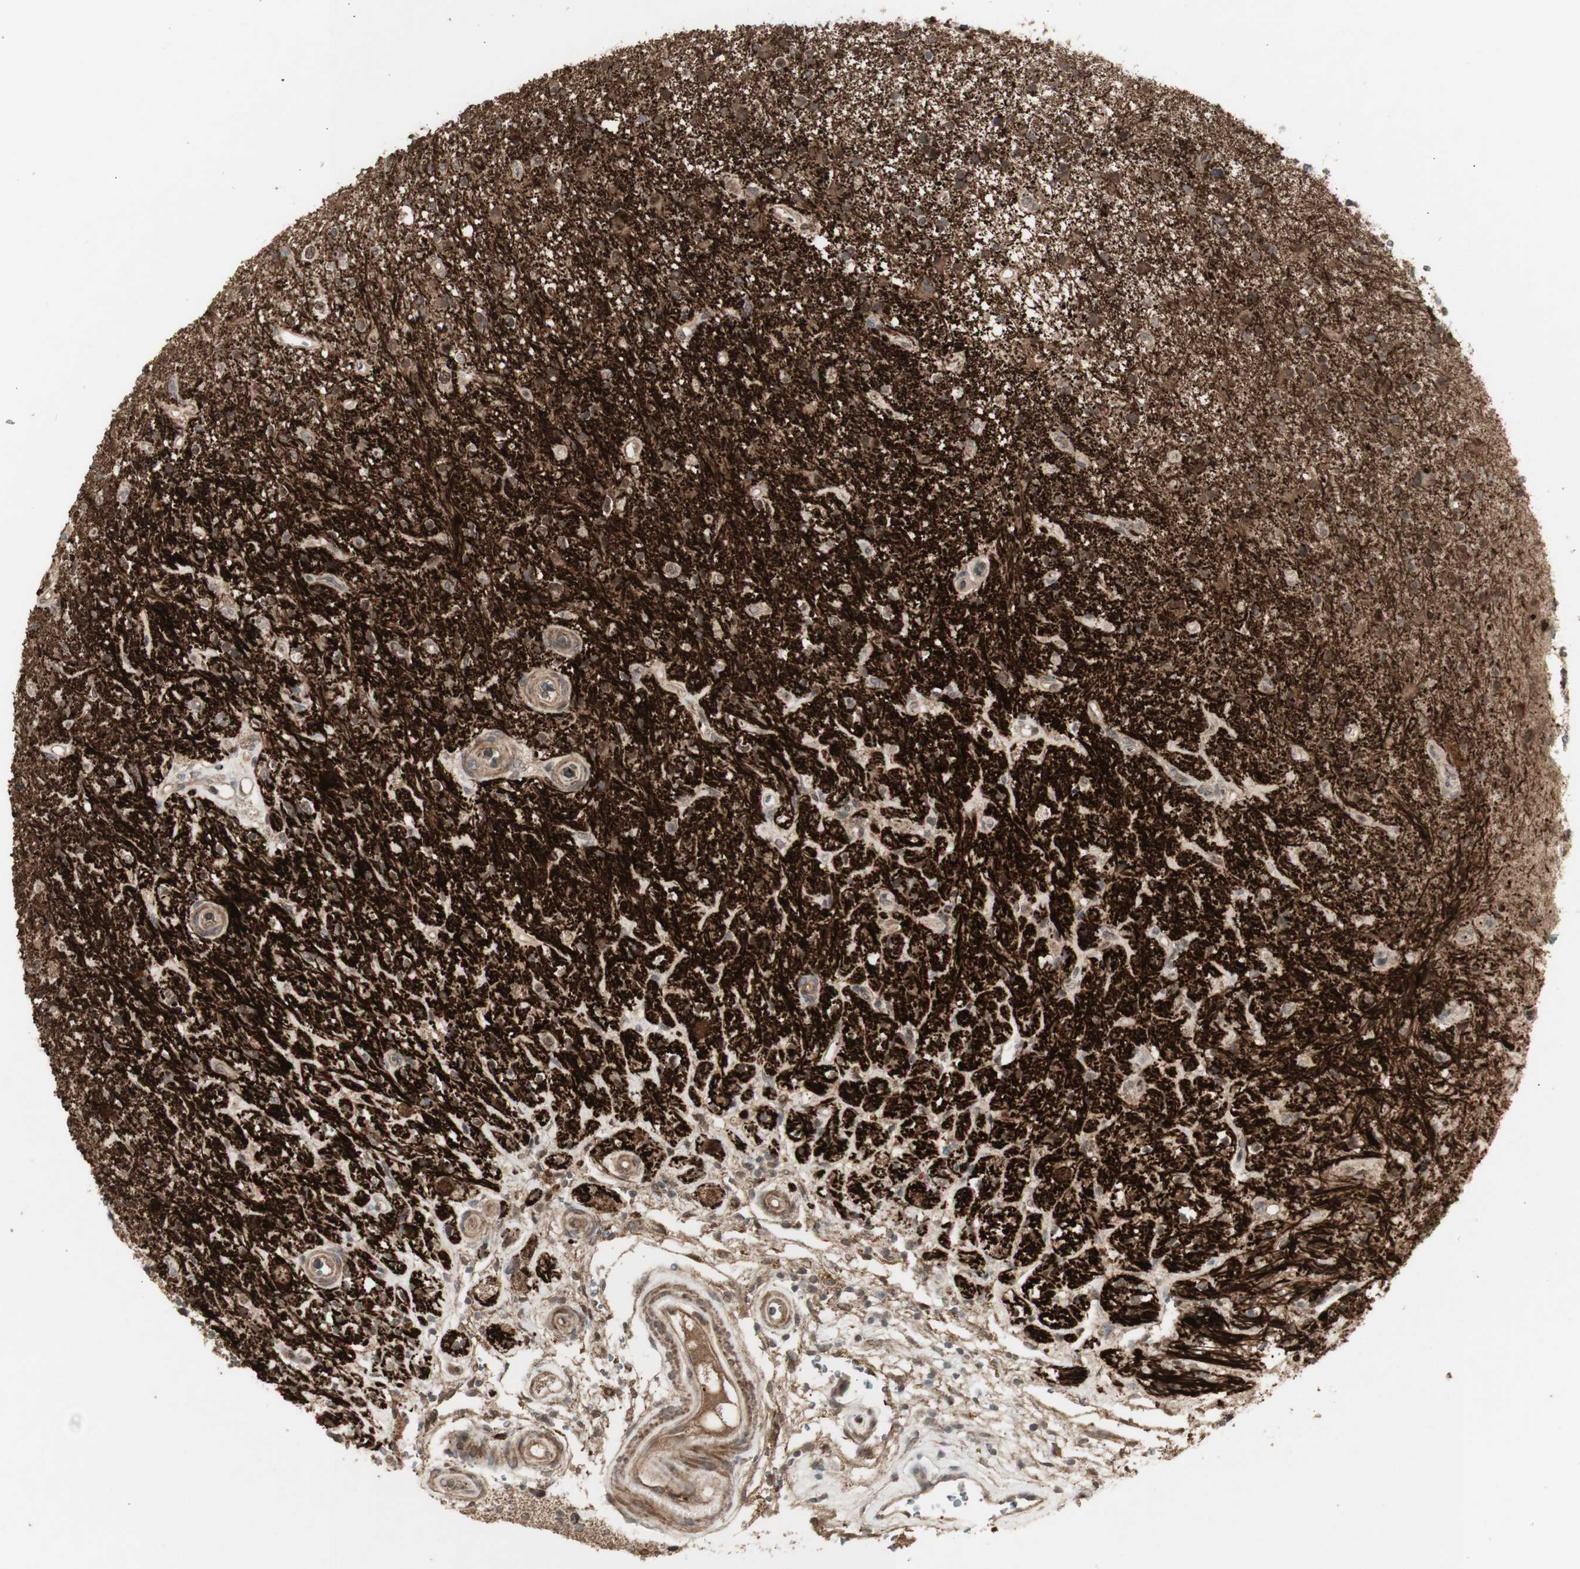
{"staining": {"intensity": "moderate", "quantity": ">75%", "location": "cytoplasmic/membranous,nuclear"}, "tissue": "glioma", "cell_type": "Tumor cells", "image_type": "cancer", "snomed": [{"axis": "morphology", "description": "Glioma, malignant, High grade"}, {"axis": "topography", "description": "Brain"}], "caption": "Protein expression analysis of glioma exhibits moderate cytoplasmic/membranous and nuclear expression in about >75% of tumor cells.", "gene": "ALOX12", "patient": {"sex": "male", "age": 33}}